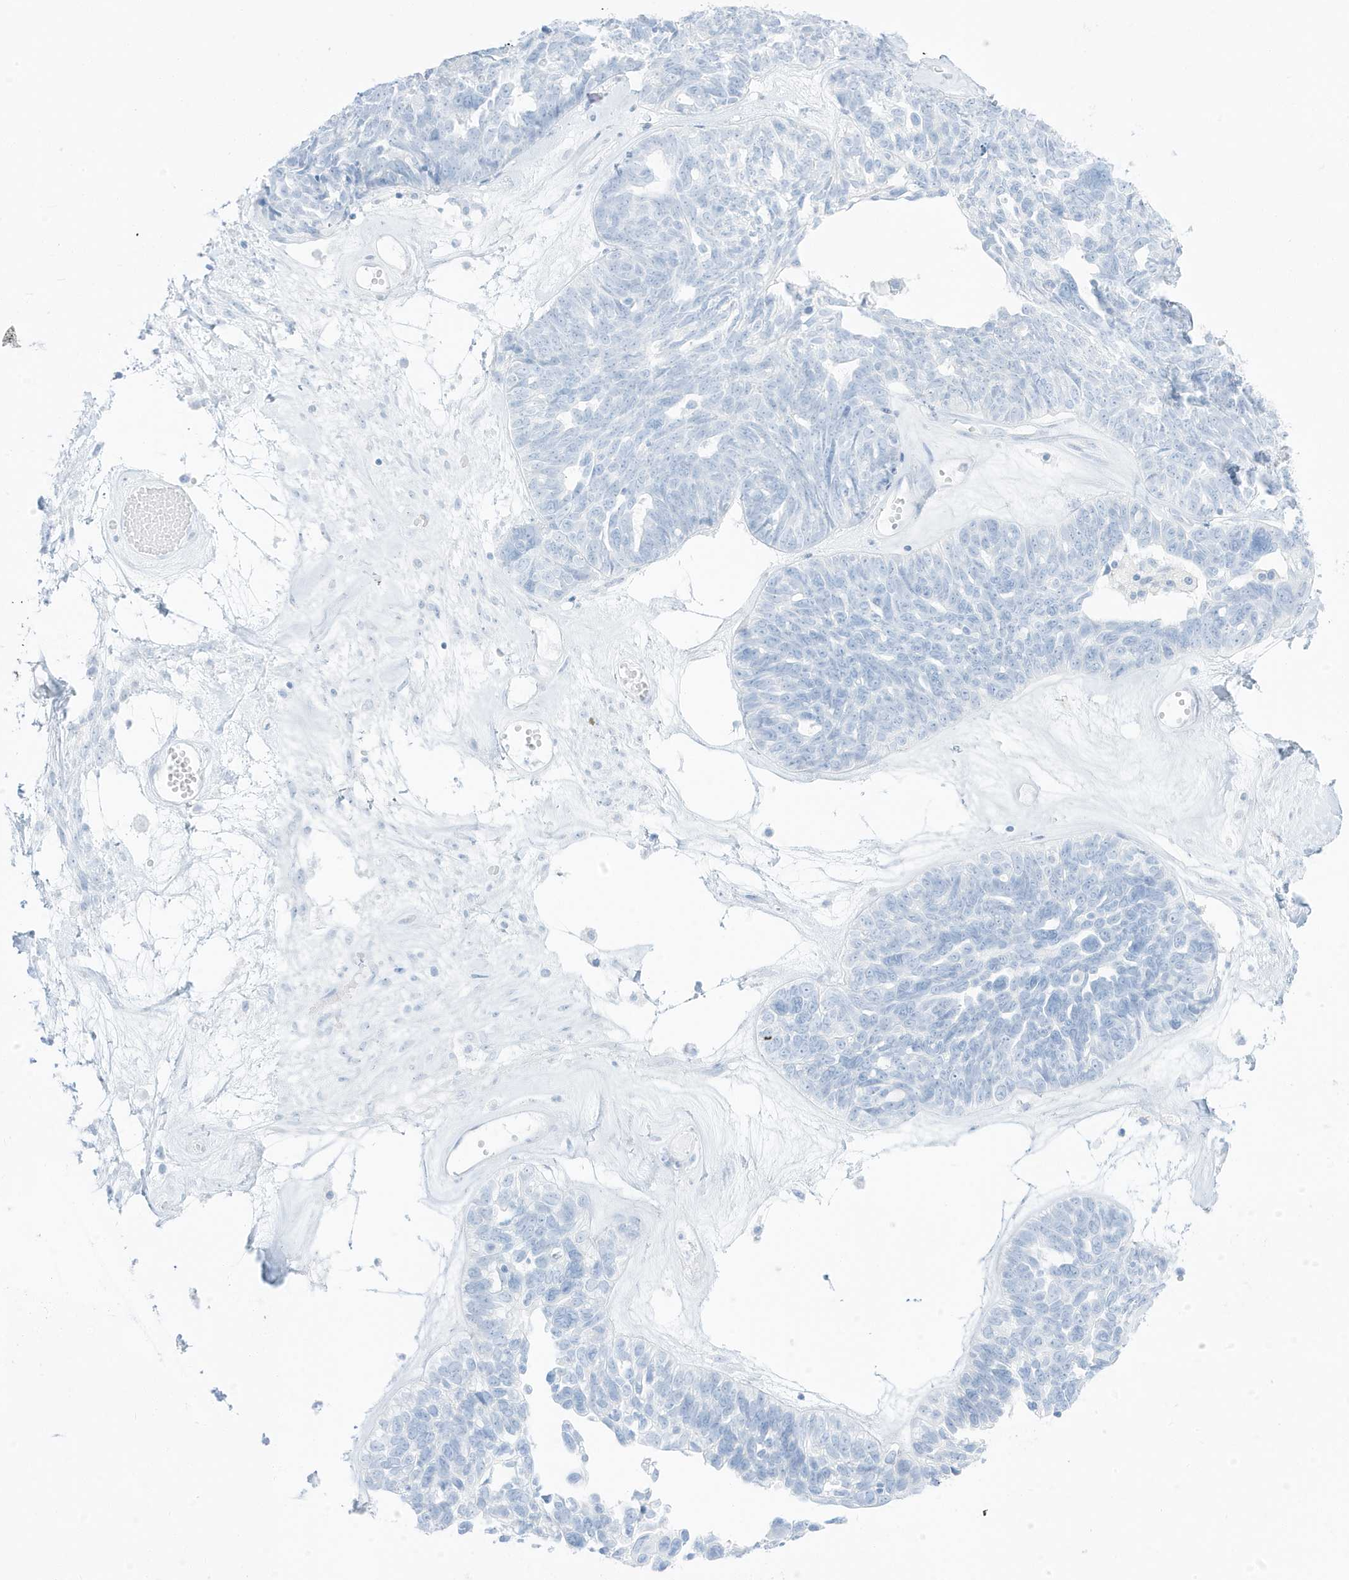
{"staining": {"intensity": "negative", "quantity": "none", "location": "none"}, "tissue": "ovarian cancer", "cell_type": "Tumor cells", "image_type": "cancer", "snomed": [{"axis": "morphology", "description": "Cystadenocarcinoma, serous, NOS"}, {"axis": "topography", "description": "Ovary"}], "caption": "High magnification brightfield microscopy of ovarian serous cystadenocarcinoma stained with DAB (3,3'-diaminobenzidine) (brown) and counterstained with hematoxylin (blue): tumor cells show no significant positivity.", "gene": "SLC22A13", "patient": {"sex": "female", "age": 79}}